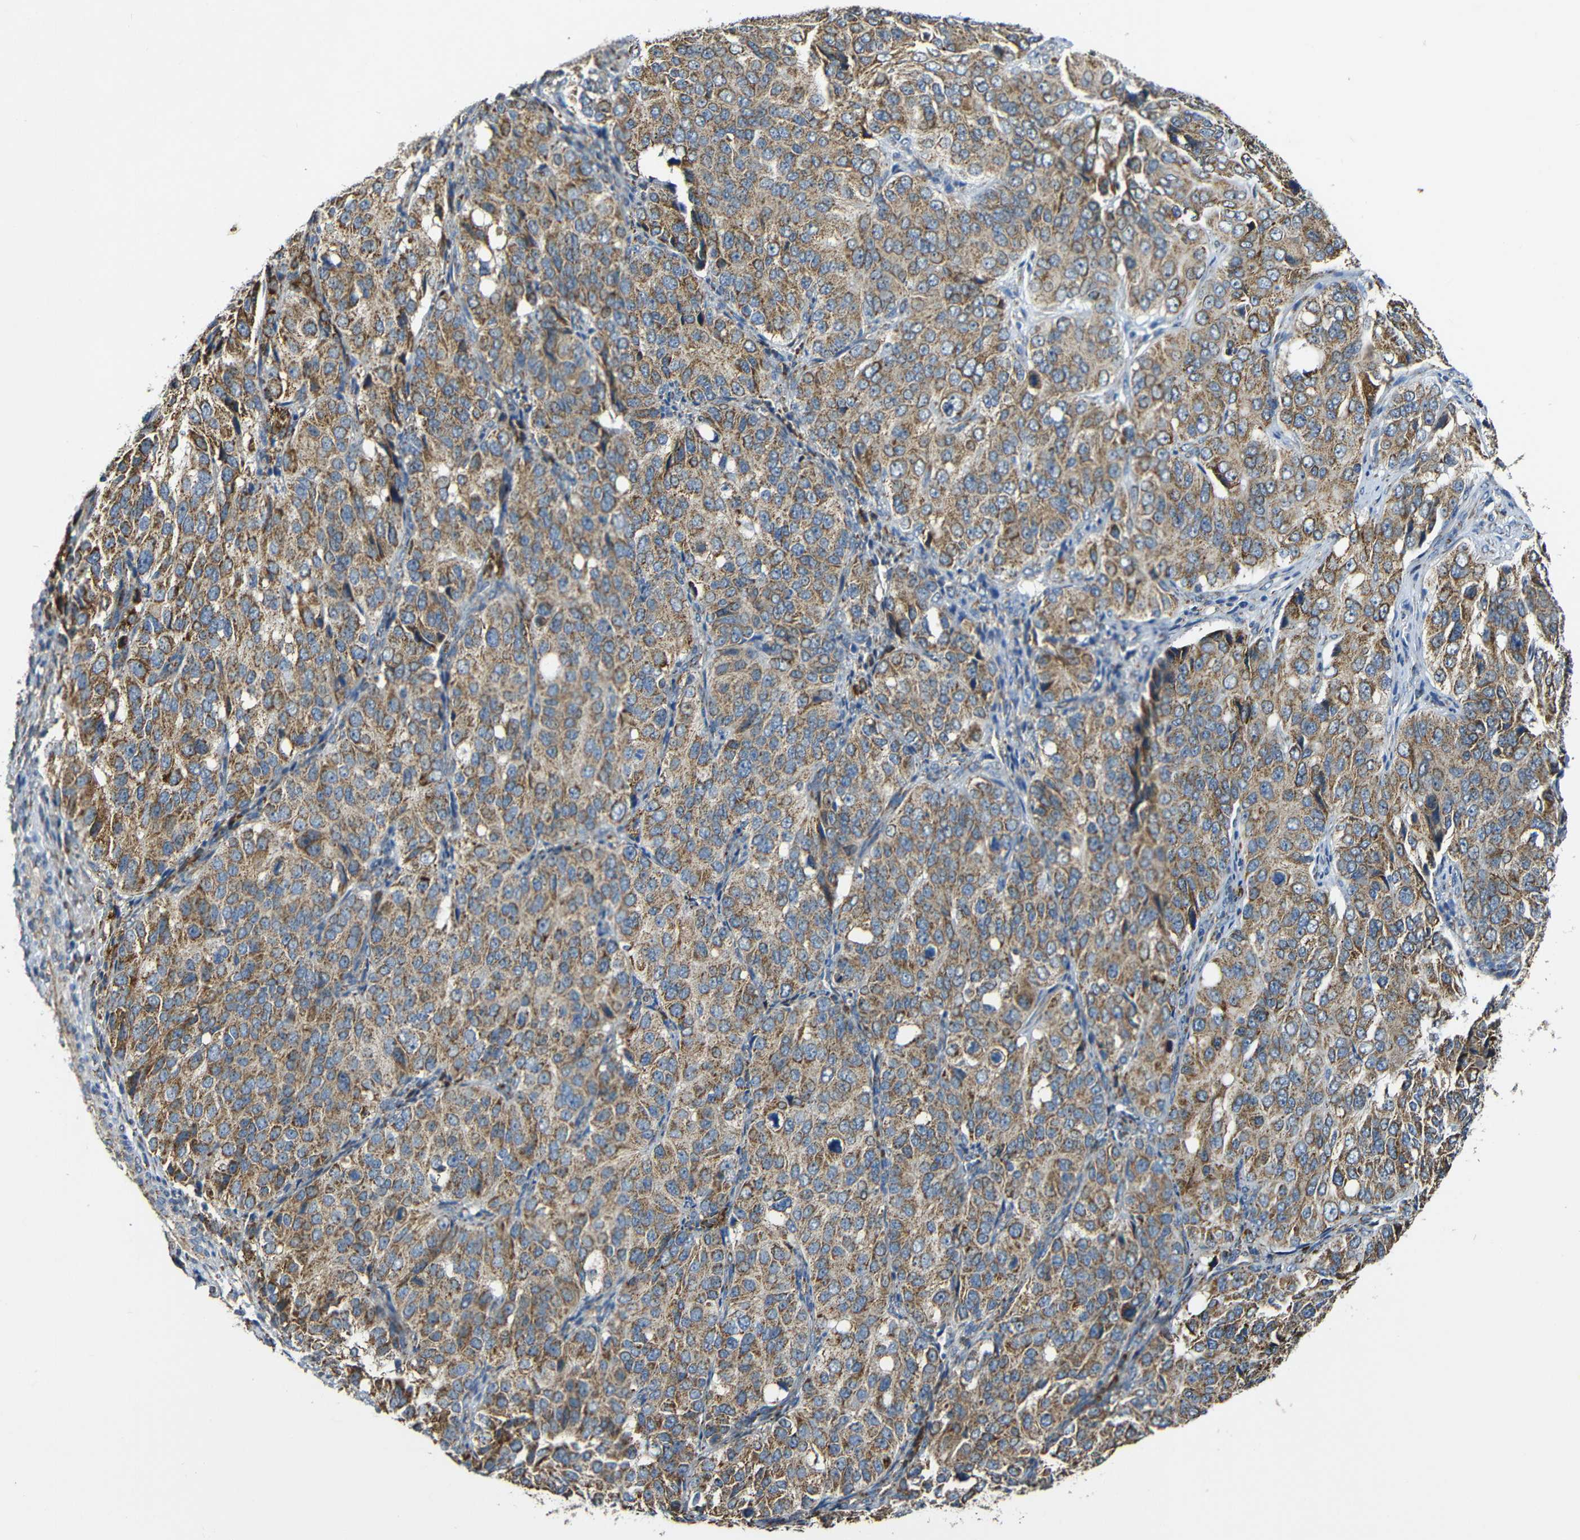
{"staining": {"intensity": "moderate", "quantity": ">75%", "location": "cytoplasmic/membranous"}, "tissue": "ovarian cancer", "cell_type": "Tumor cells", "image_type": "cancer", "snomed": [{"axis": "morphology", "description": "Carcinoma, endometroid"}, {"axis": "topography", "description": "Ovary"}], "caption": "Immunohistochemical staining of human ovarian endometroid carcinoma exhibits moderate cytoplasmic/membranous protein staining in approximately >75% of tumor cells.", "gene": "NR3C2", "patient": {"sex": "female", "age": 51}}